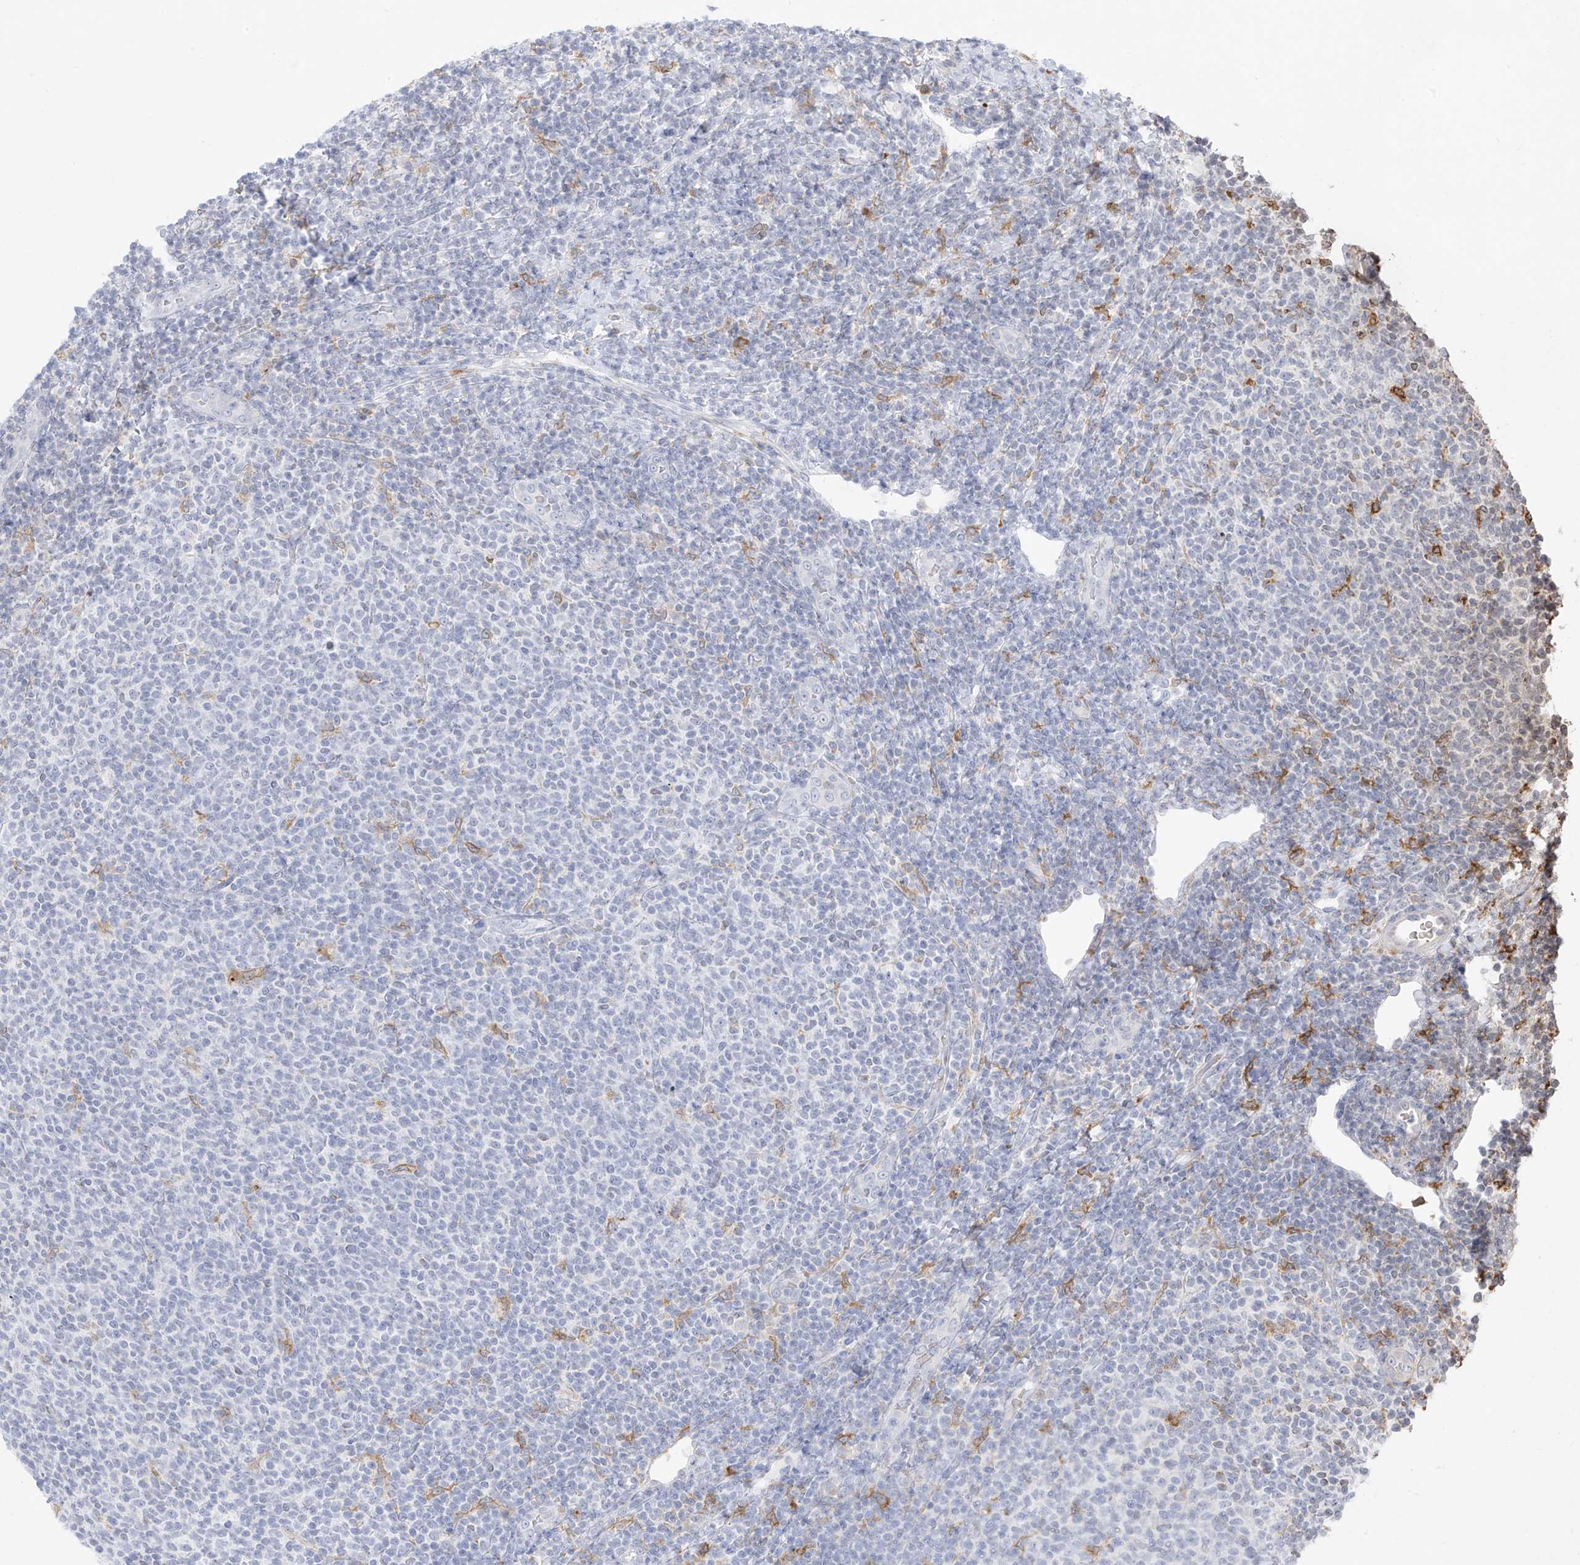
{"staining": {"intensity": "negative", "quantity": "none", "location": "none"}, "tissue": "lymphoma", "cell_type": "Tumor cells", "image_type": "cancer", "snomed": [{"axis": "morphology", "description": "Malignant lymphoma, non-Hodgkin's type, Low grade"}, {"axis": "topography", "description": "Lymph node"}], "caption": "Immunohistochemistry histopathology image of neoplastic tissue: malignant lymphoma, non-Hodgkin's type (low-grade) stained with DAB shows no significant protein staining in tumor cells.", "gene": "TBXAS1", "patient": {"sex": "male", "age": 66}}